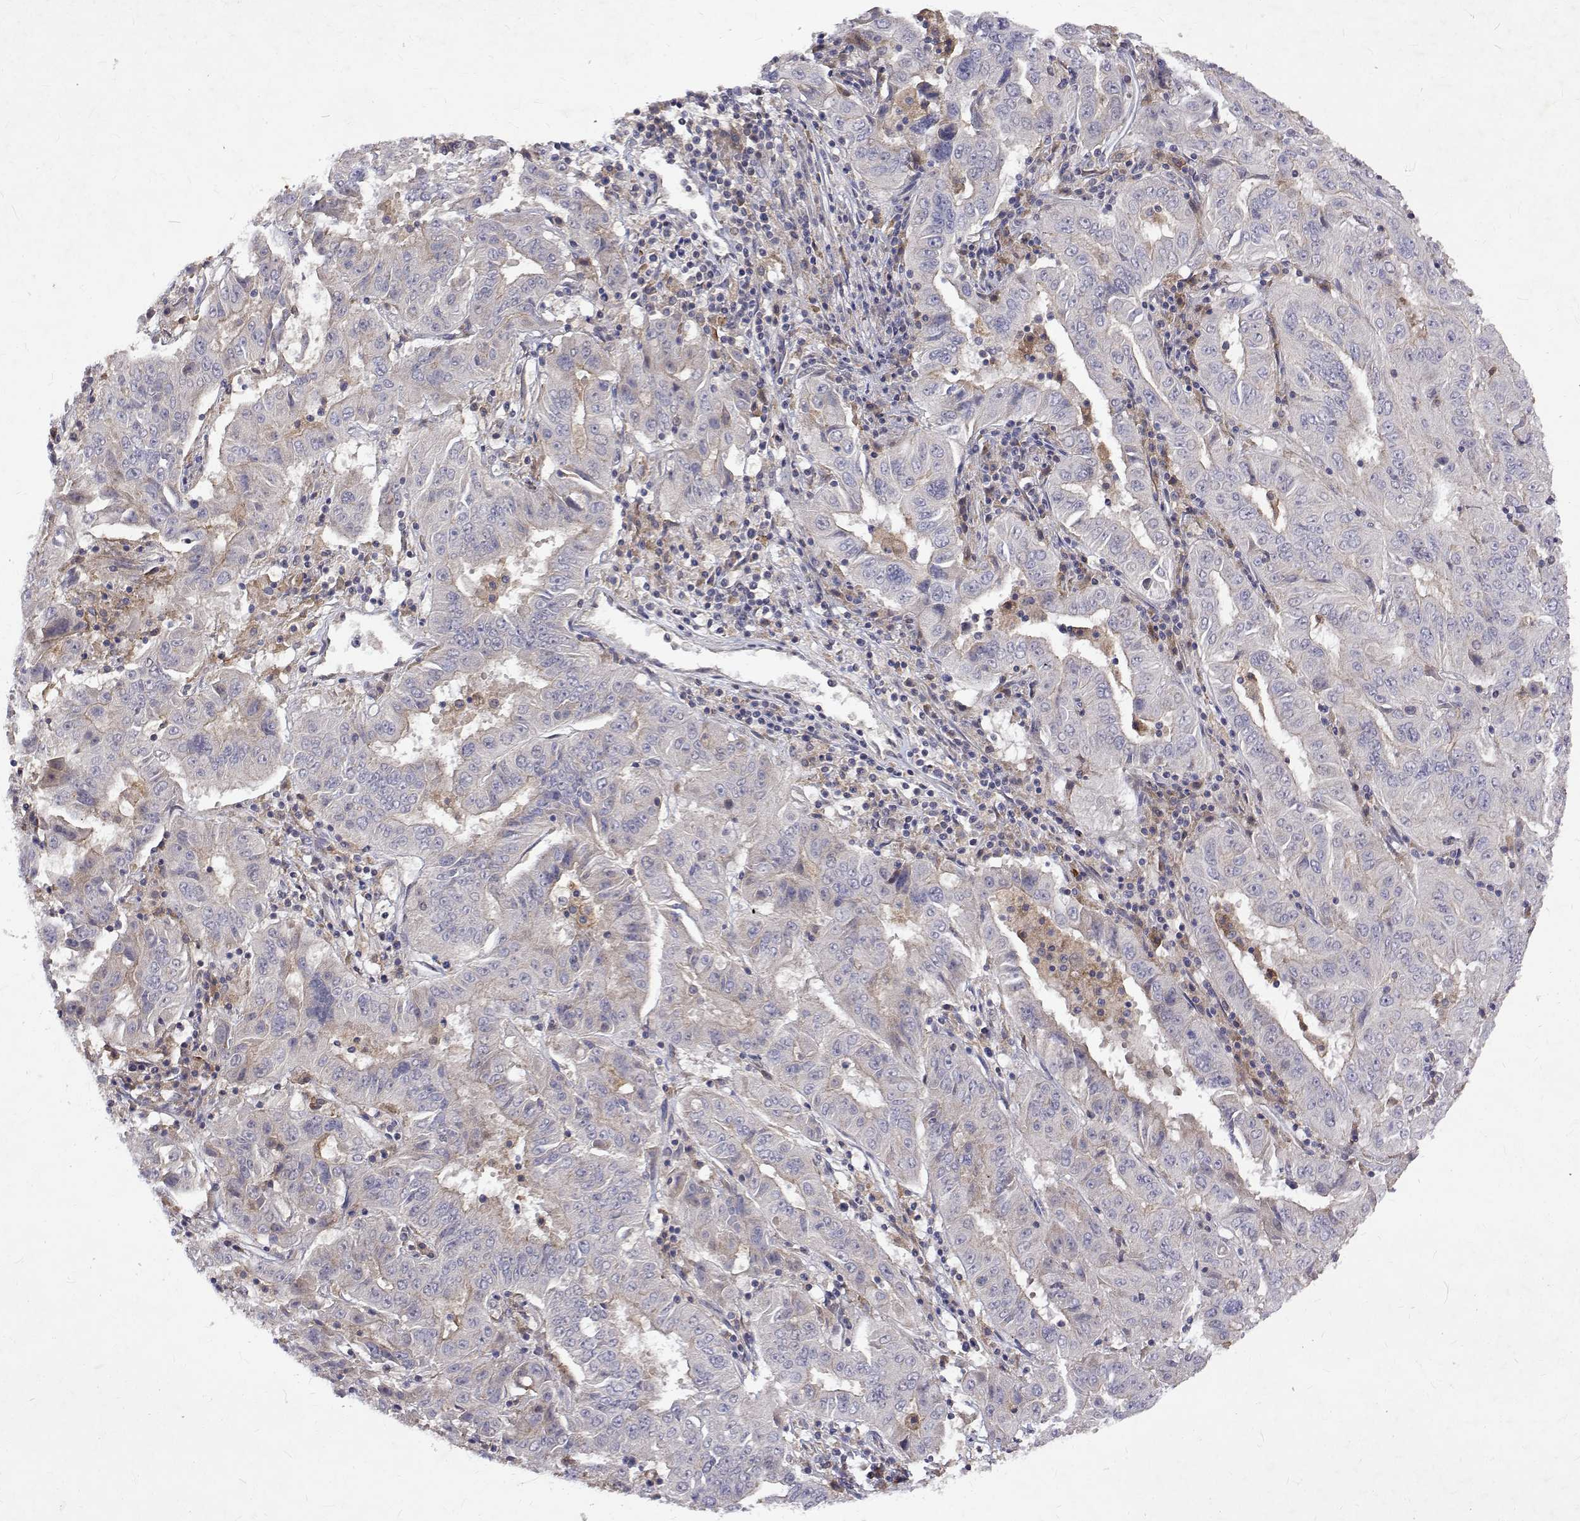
{"staining": {"intensity": "negative", "quantity": "none", "location": "none"}, "tissue": "pancreatic cancer", "cell_type": "Tumor cells", "image_type": "cancer", "snomed": [{"axis": "morphology", "description": "Adenocarcinoma, NOS"}, {"axis": "topography", "description": "Pancreas"}], "caption": "This is an immunohistochemistry (IHC) image of human pancreatic cancer (adenocarcinoma). There is no positivity in tumor cells.", "gene": "ALKBH8", "patient": {"sex": "male", "age": 63}}